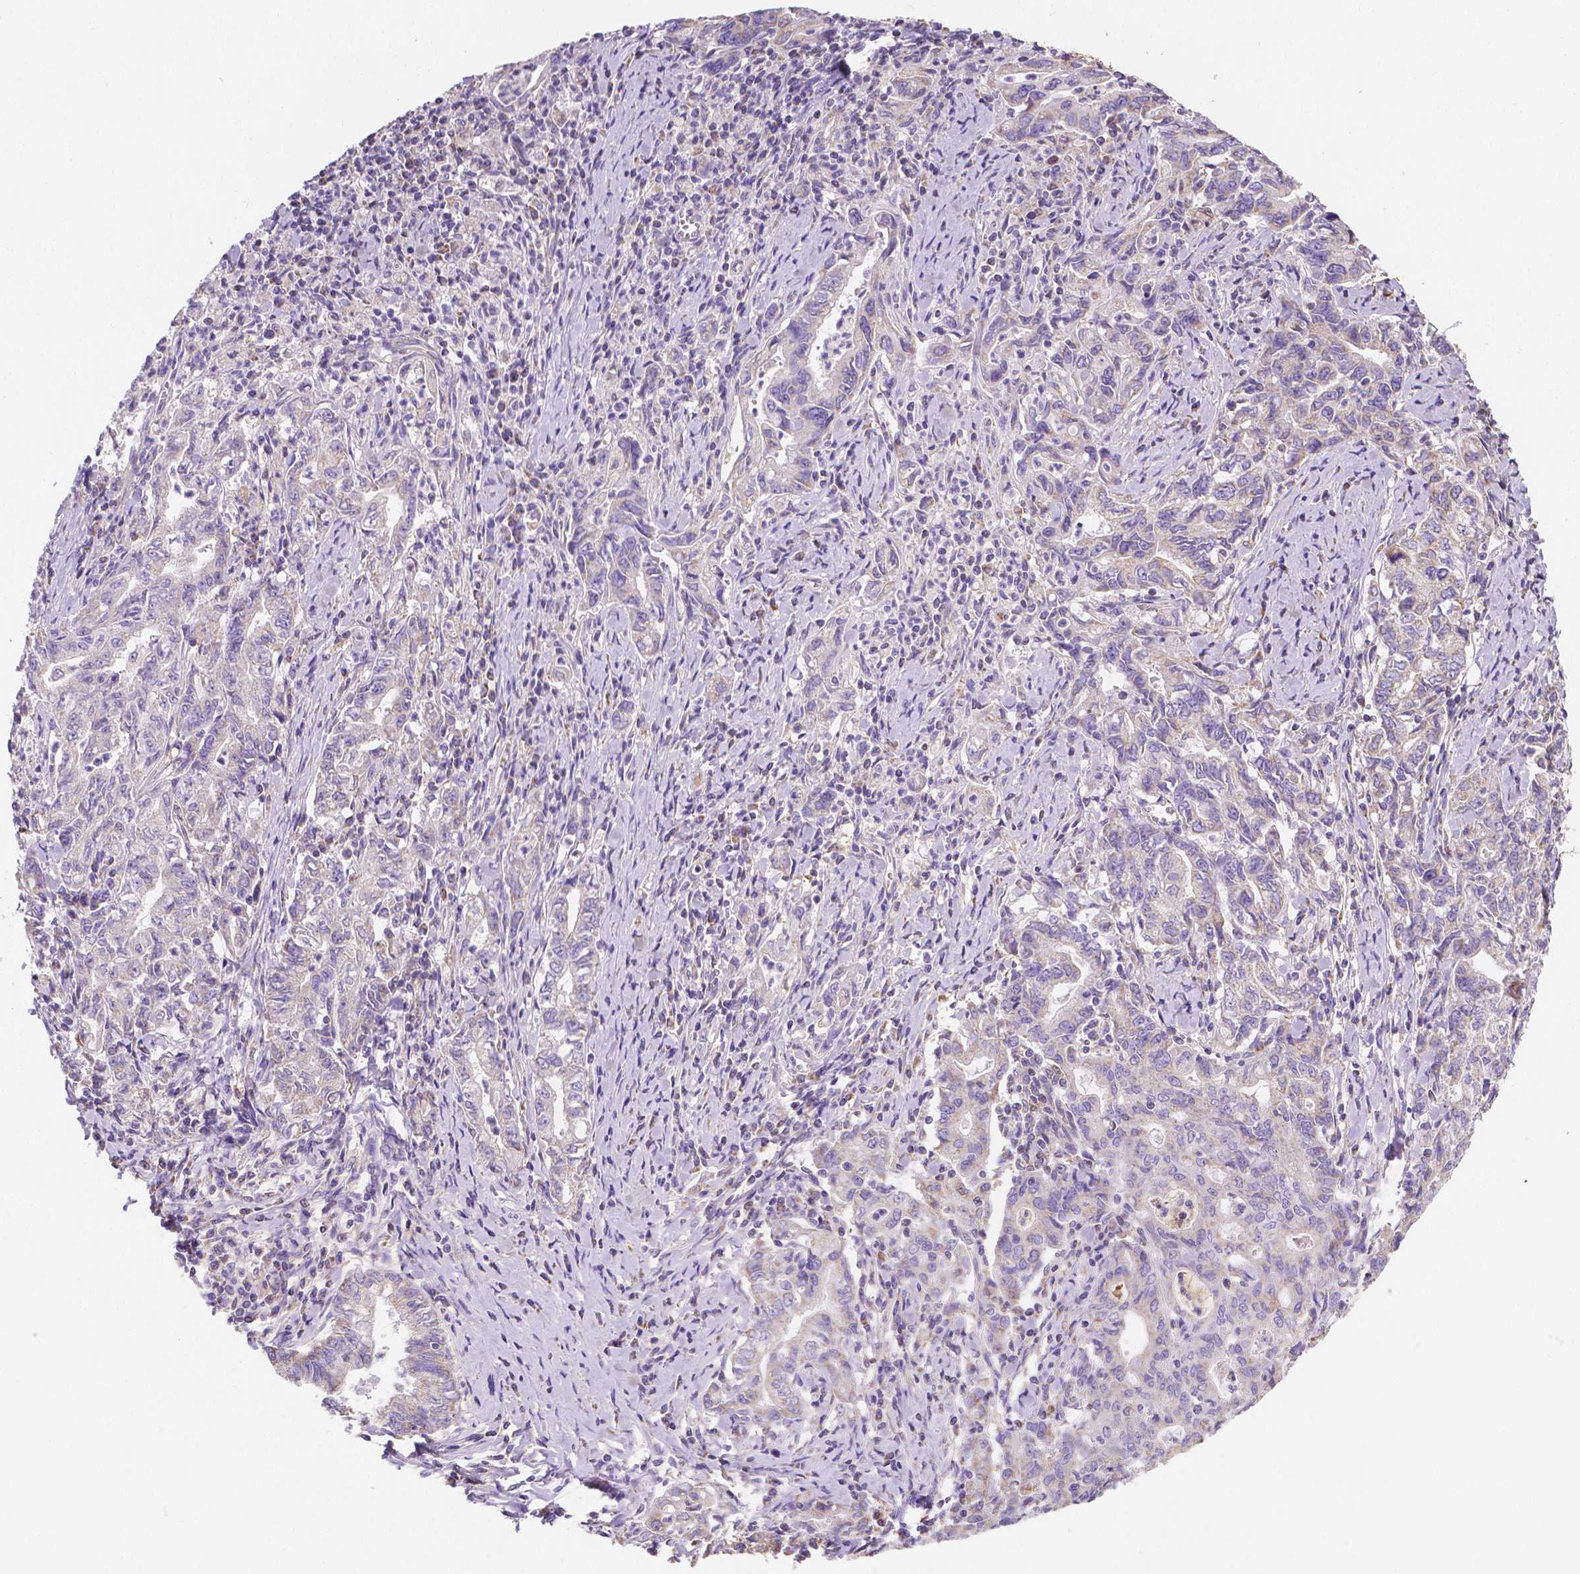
{"staining": {"intensity": "negative", "quantity": "none", "location": "none"}, "tissue": "stomach cancer", "cell_type": "Tumor cells", "image_type": "cancer", "snomed": [{"axis": "morphology", "description": "Adenocarcinoma, NOS"}, {"axis": "topography", "description": "Stomach, upper"}], "caption": "Tumor cells show no significant protein positivity in stomach cancer (adenocarcinoma).", "gene": "SGTB", "patient": {"sex": "female", "age": 79}}